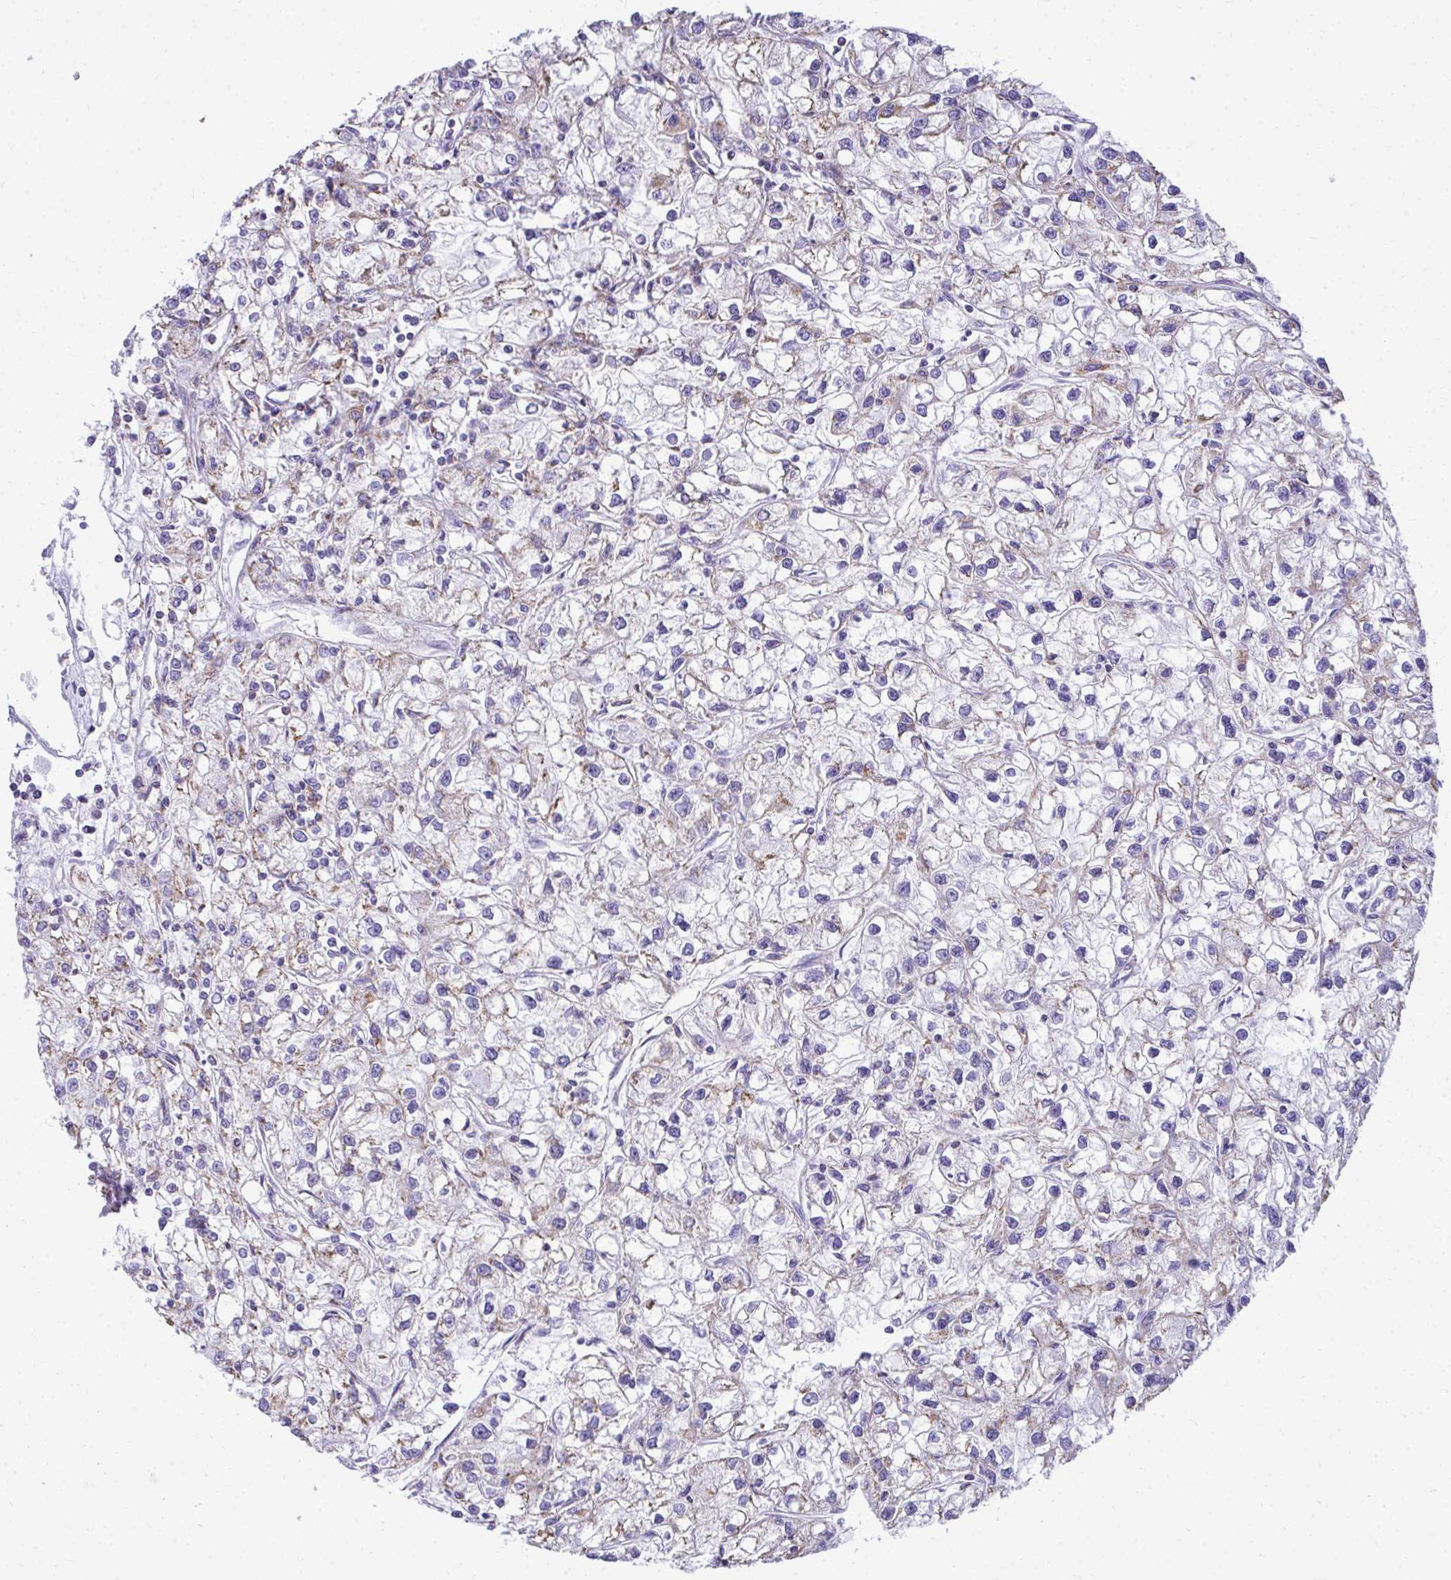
{"staining": {"intensity": "weak", "quantity": "25%-75%", "location": "cytoplasmic/membranous"}, "tissue": "renal cancer", "cell_type": "Tumor cells", "image_type": "cancer", "snomed": [{"axis": "morphology", "description": "Adenocarcinoma, NOS"}, {"axis": "topography", "description": "Kidney"}], "caption": "Renal adenocarcinoma was stained to show a protein in brown. There is low levels of weak cytoplasmic/membranous positivity in approximately 25%-75% of tumor cells. (Stains: DAB in brown, nuclei in blue, Microscopy: brightfield microscopy at high magnification).", "gene": "MPZL2", "patient": {"sex": "female", "age": 59}}